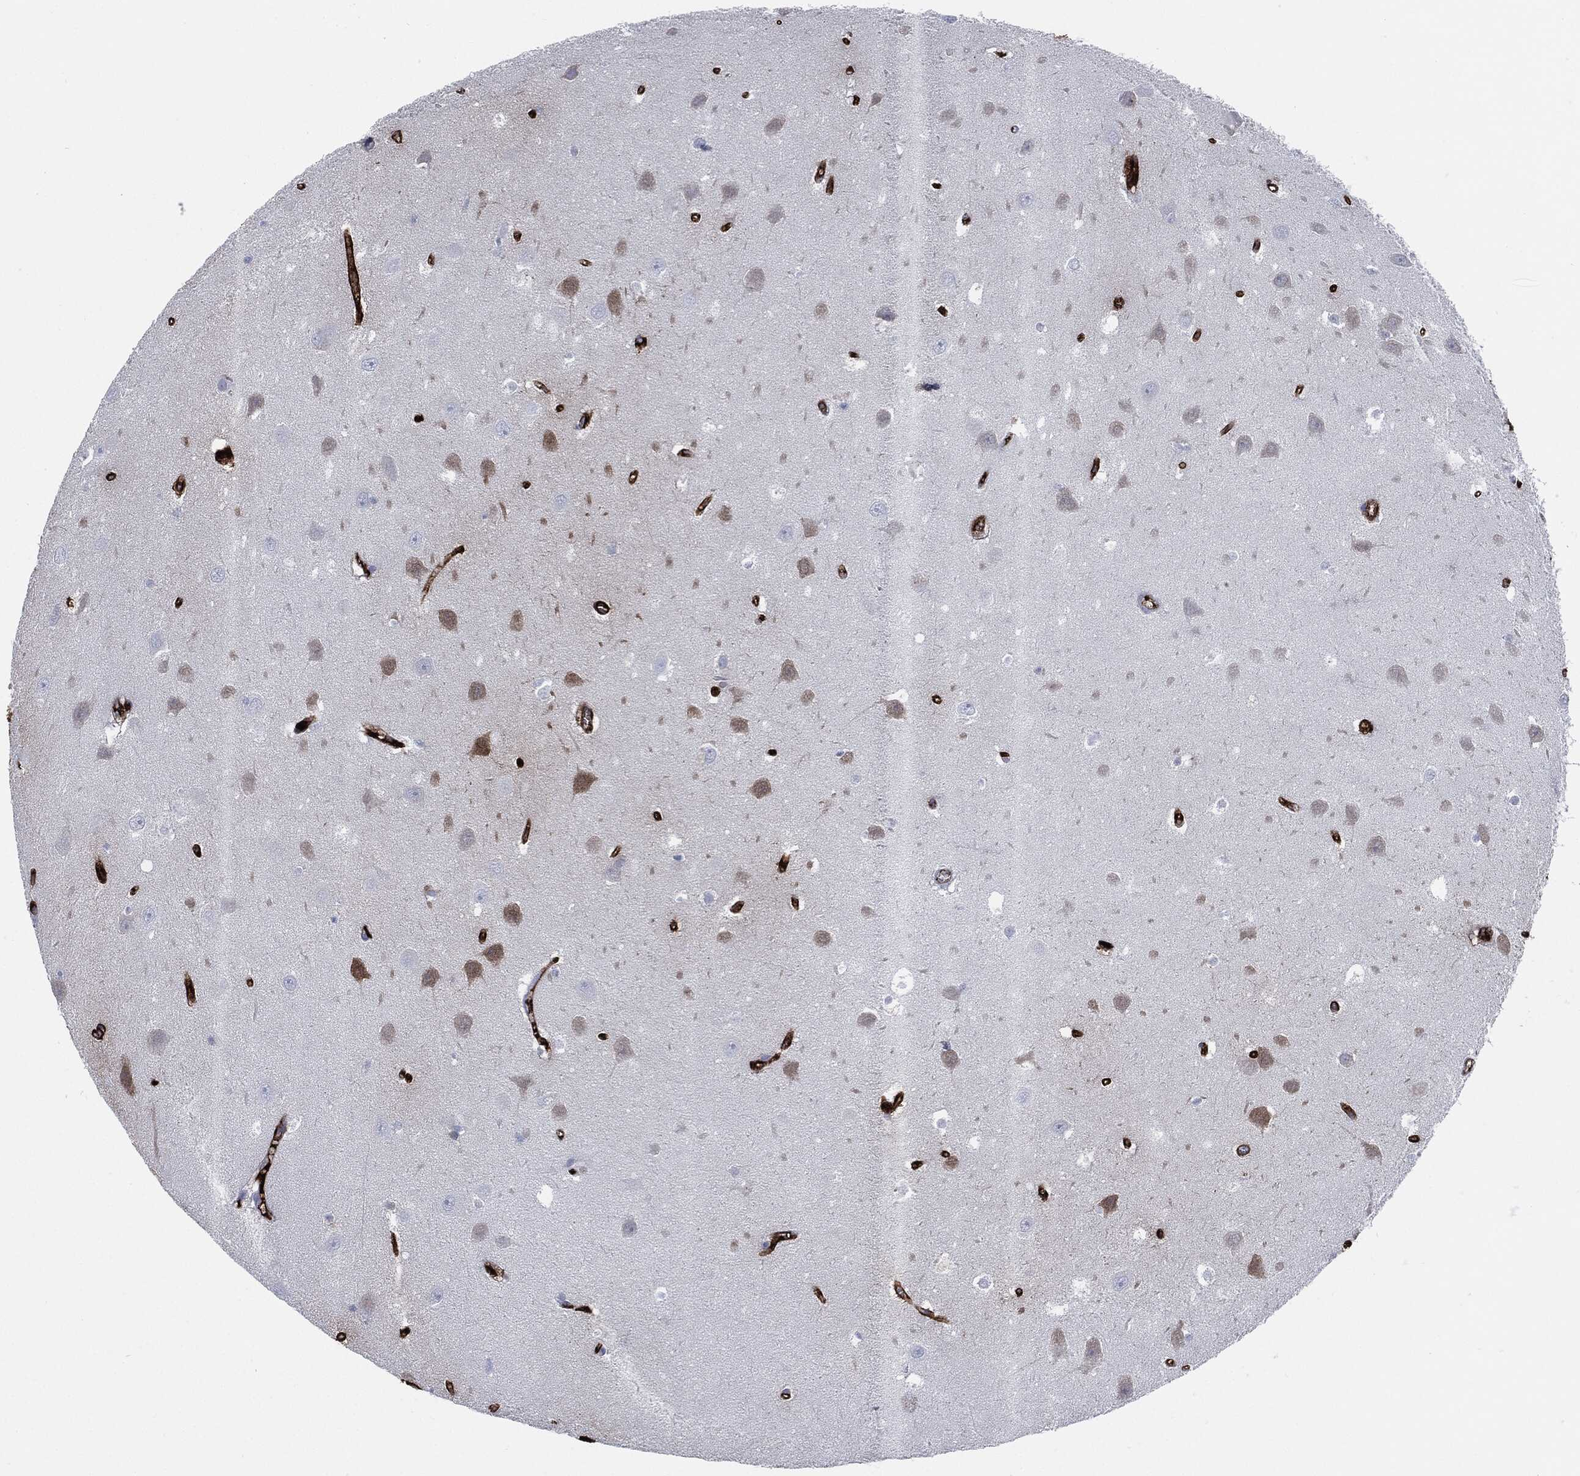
{"staining": {"intensity": "negative", "quantity": "none", "location": "none"}, "tissue": "hippocampus", "cell_type": "Glial cells", "image_type": "normal", "snomed": [{"axis": "morphology", "description": "Normal tissue, NOS"}, {"axis": "topography", "description": "Hippocampus"}], "caption": "Photomicrograph shows no significant protein positivity in glial cells of unremarkable hippocampus. (DAB immunohistochemistry (IHC) visualized using brightfield microscopy, high magnification).", "gene": "APOB", "patient": {"sex": "female", "age": 64}}